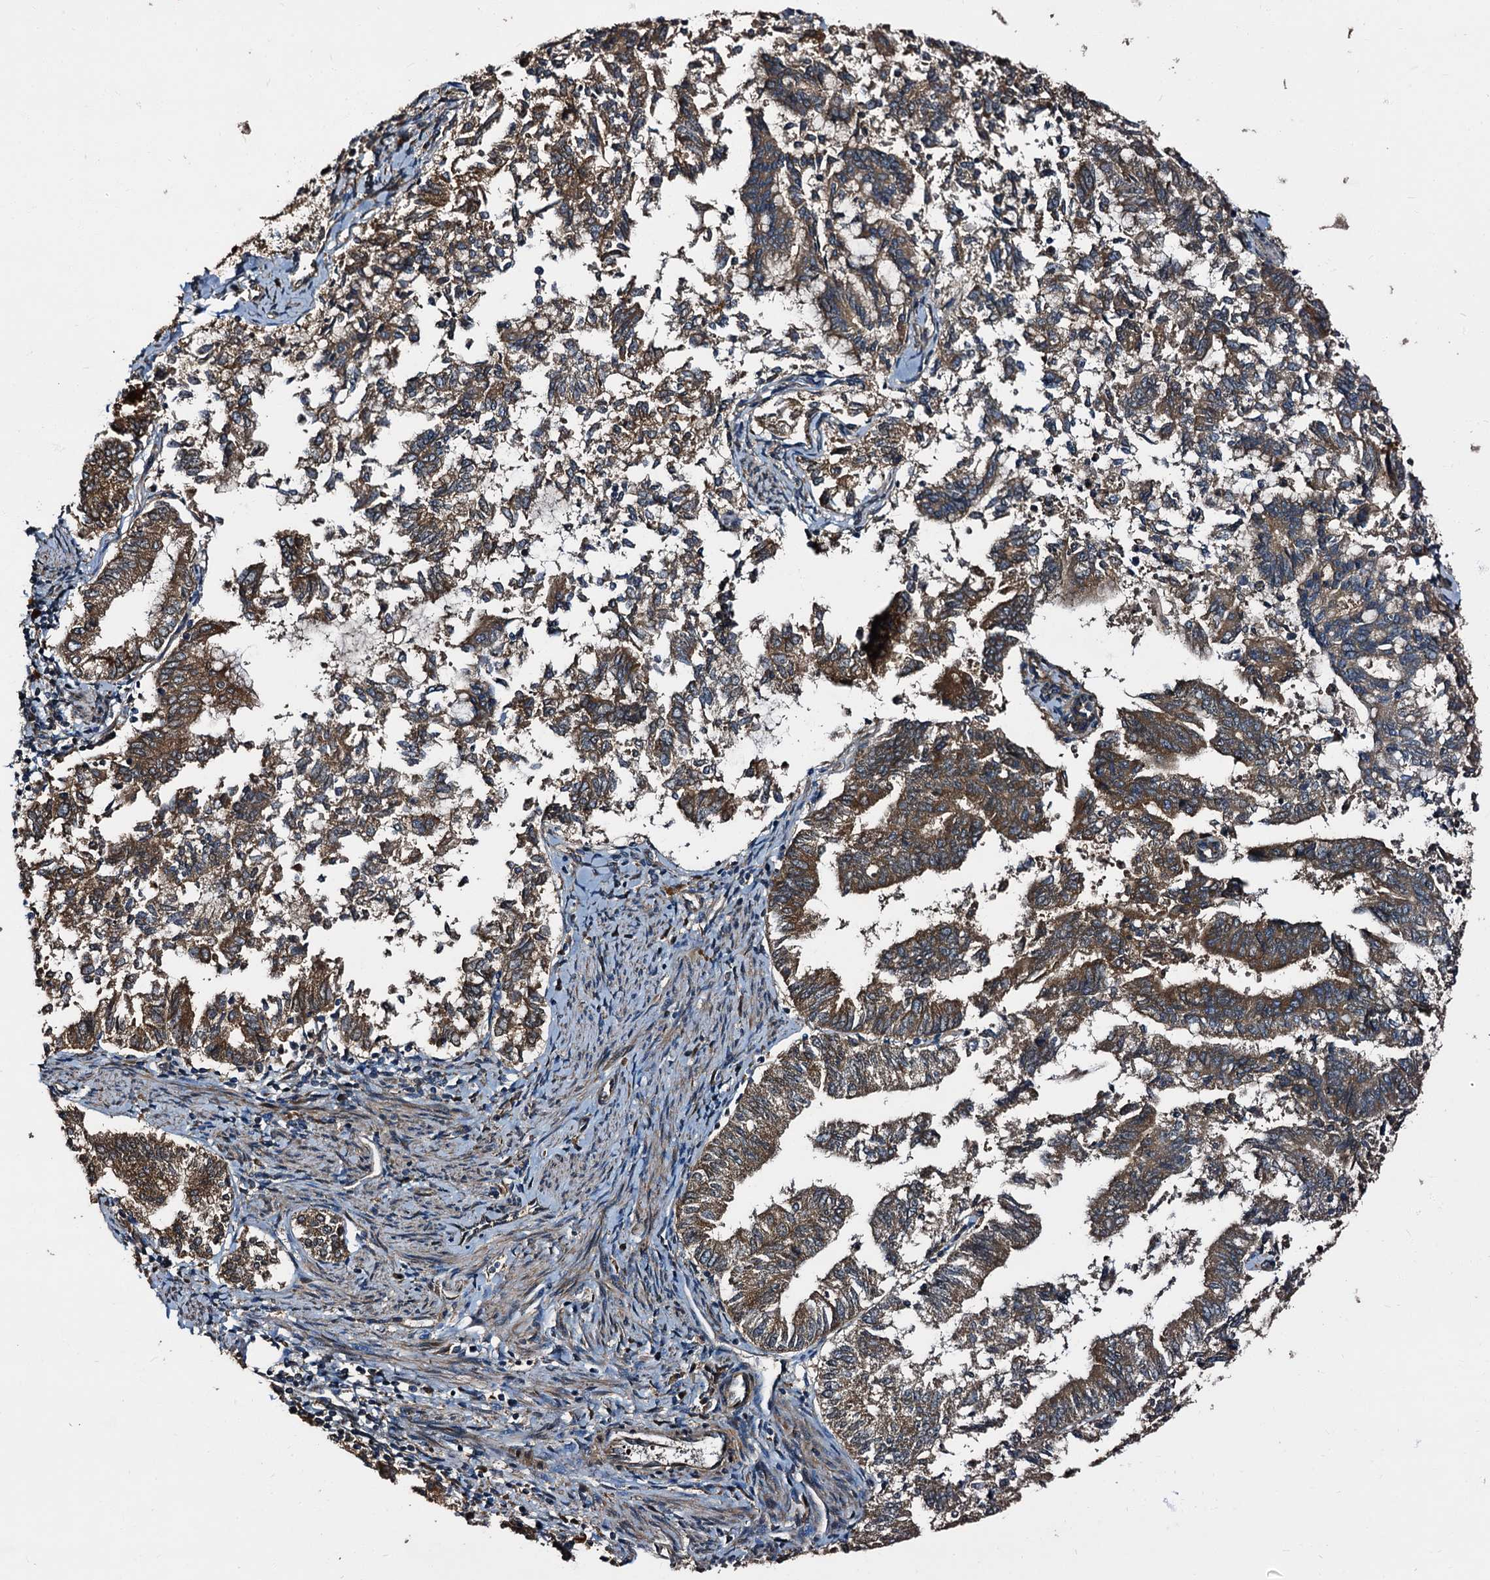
{"staining": {"intensity": "moderate", "quantity": ">75%", "location": "cytoplasmic/membranous"}, "tissue": "endometrial cancer", "cell_type": "Tumor cells", "image_type": "cancer", "snomed": [{"axis": "morphology", "description": "Adenocarcinoma, NOS"}, {"axis": "topography", "description": "Endometrium"}], "caption": "Tumor cells show moderate cytoplasmic/membranous positivity in approximately >75% of cells in endometrial cancer.", "gene": "PEX5", "patient": {"sex": "female", "age": 79}}